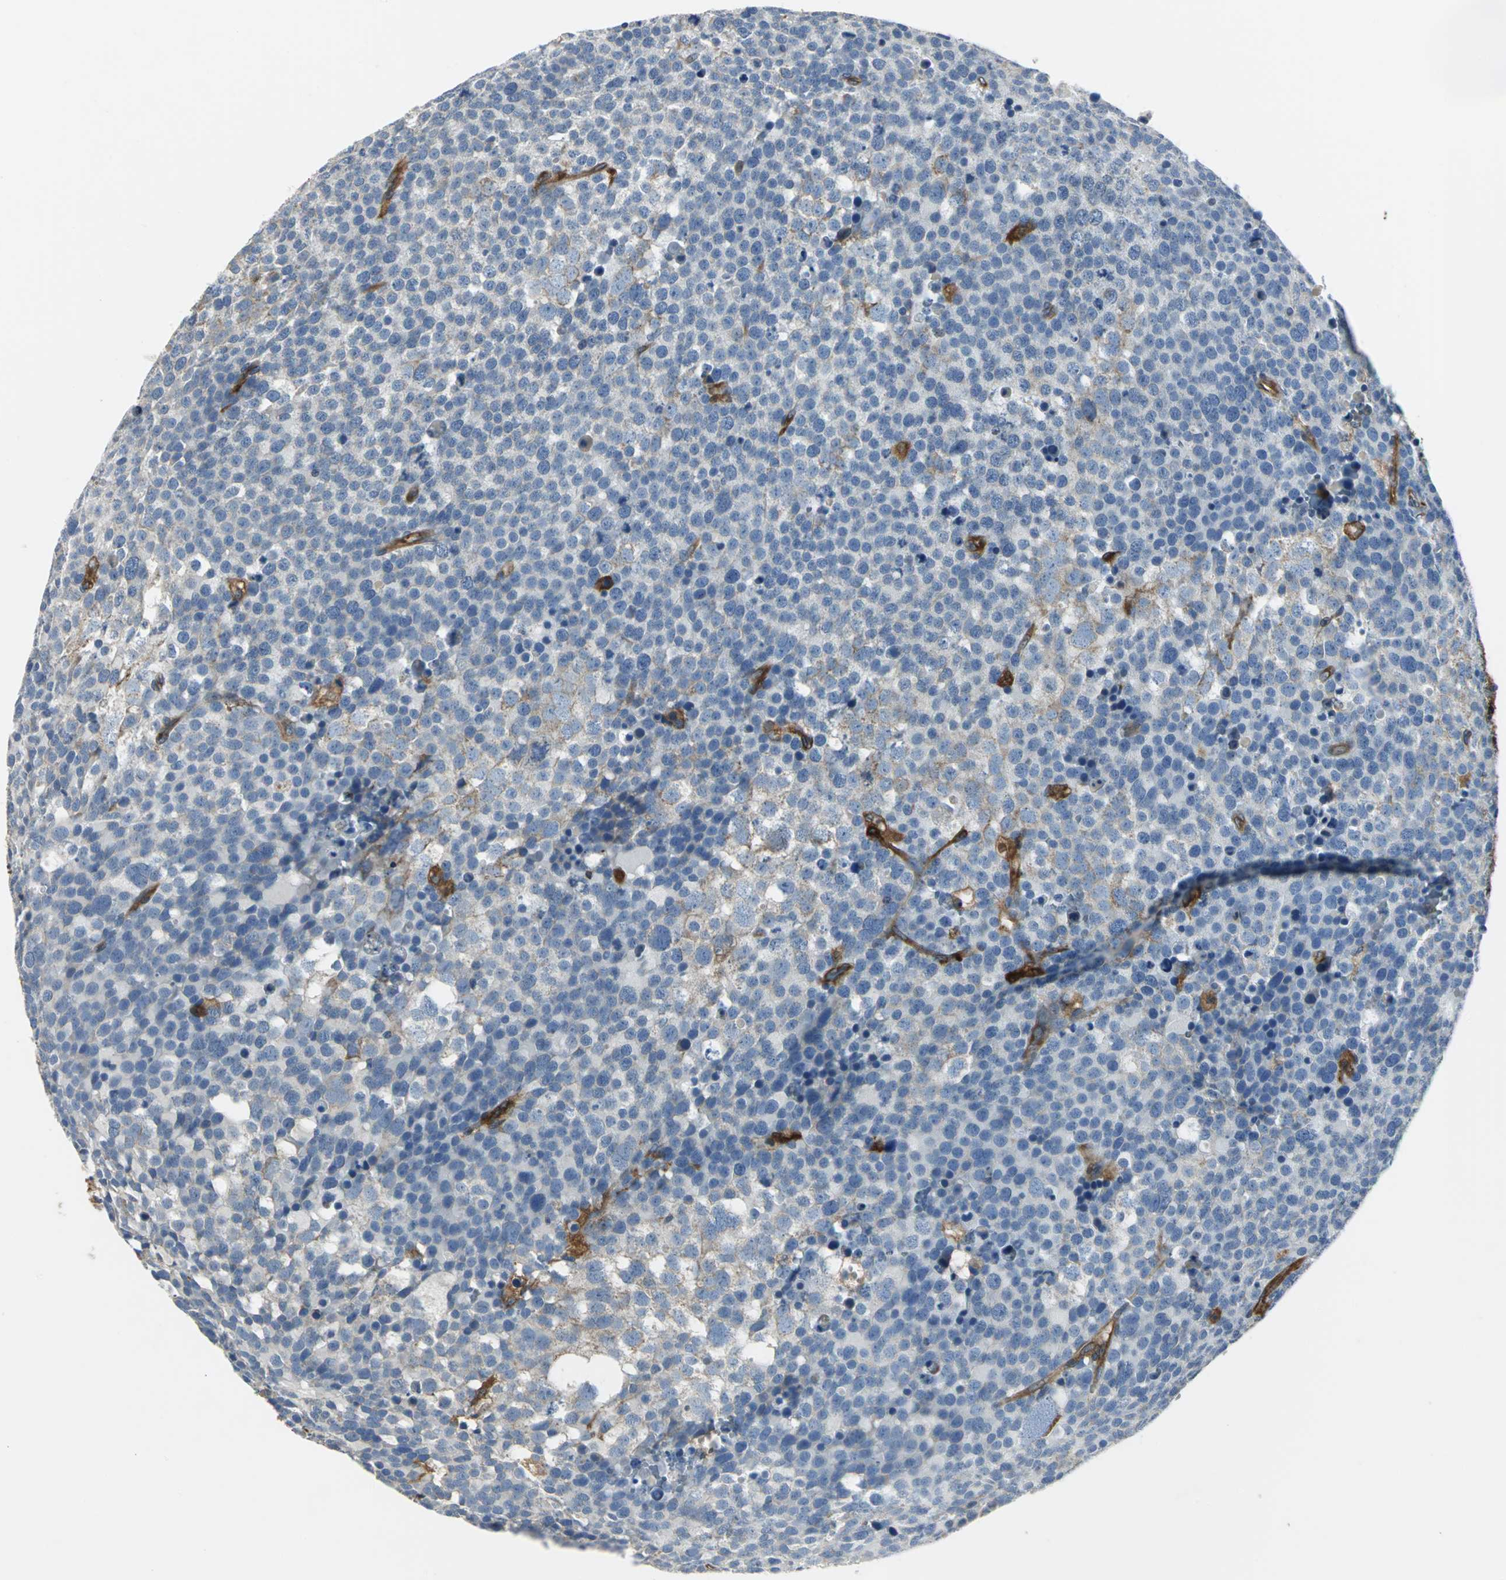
{"staining": {"intensity": "weak", "quantity": "<25%", "location": "cytoplasmic/membranous"}, "tissue": "testis cancer", "cell_type": "Tumor cells", "image_type": "cancer", "snomed": [{"axis": "morphology", "description": "Seminoma, NOS"}, {"axis": "topography", "description": "Testis"}], "caption": "A photomicrograph of human testis seminoma is negative for staining in tumor cells. (Stains: DAB (3,3'-diaminobenzidine) immunohistochemistry (IHC) with hematoxylin counter stain, Microscopy: brightfield microscopy at high magnification).", "gene": "CHRNB1", "patient": {"sex": "male", "age": 71}}